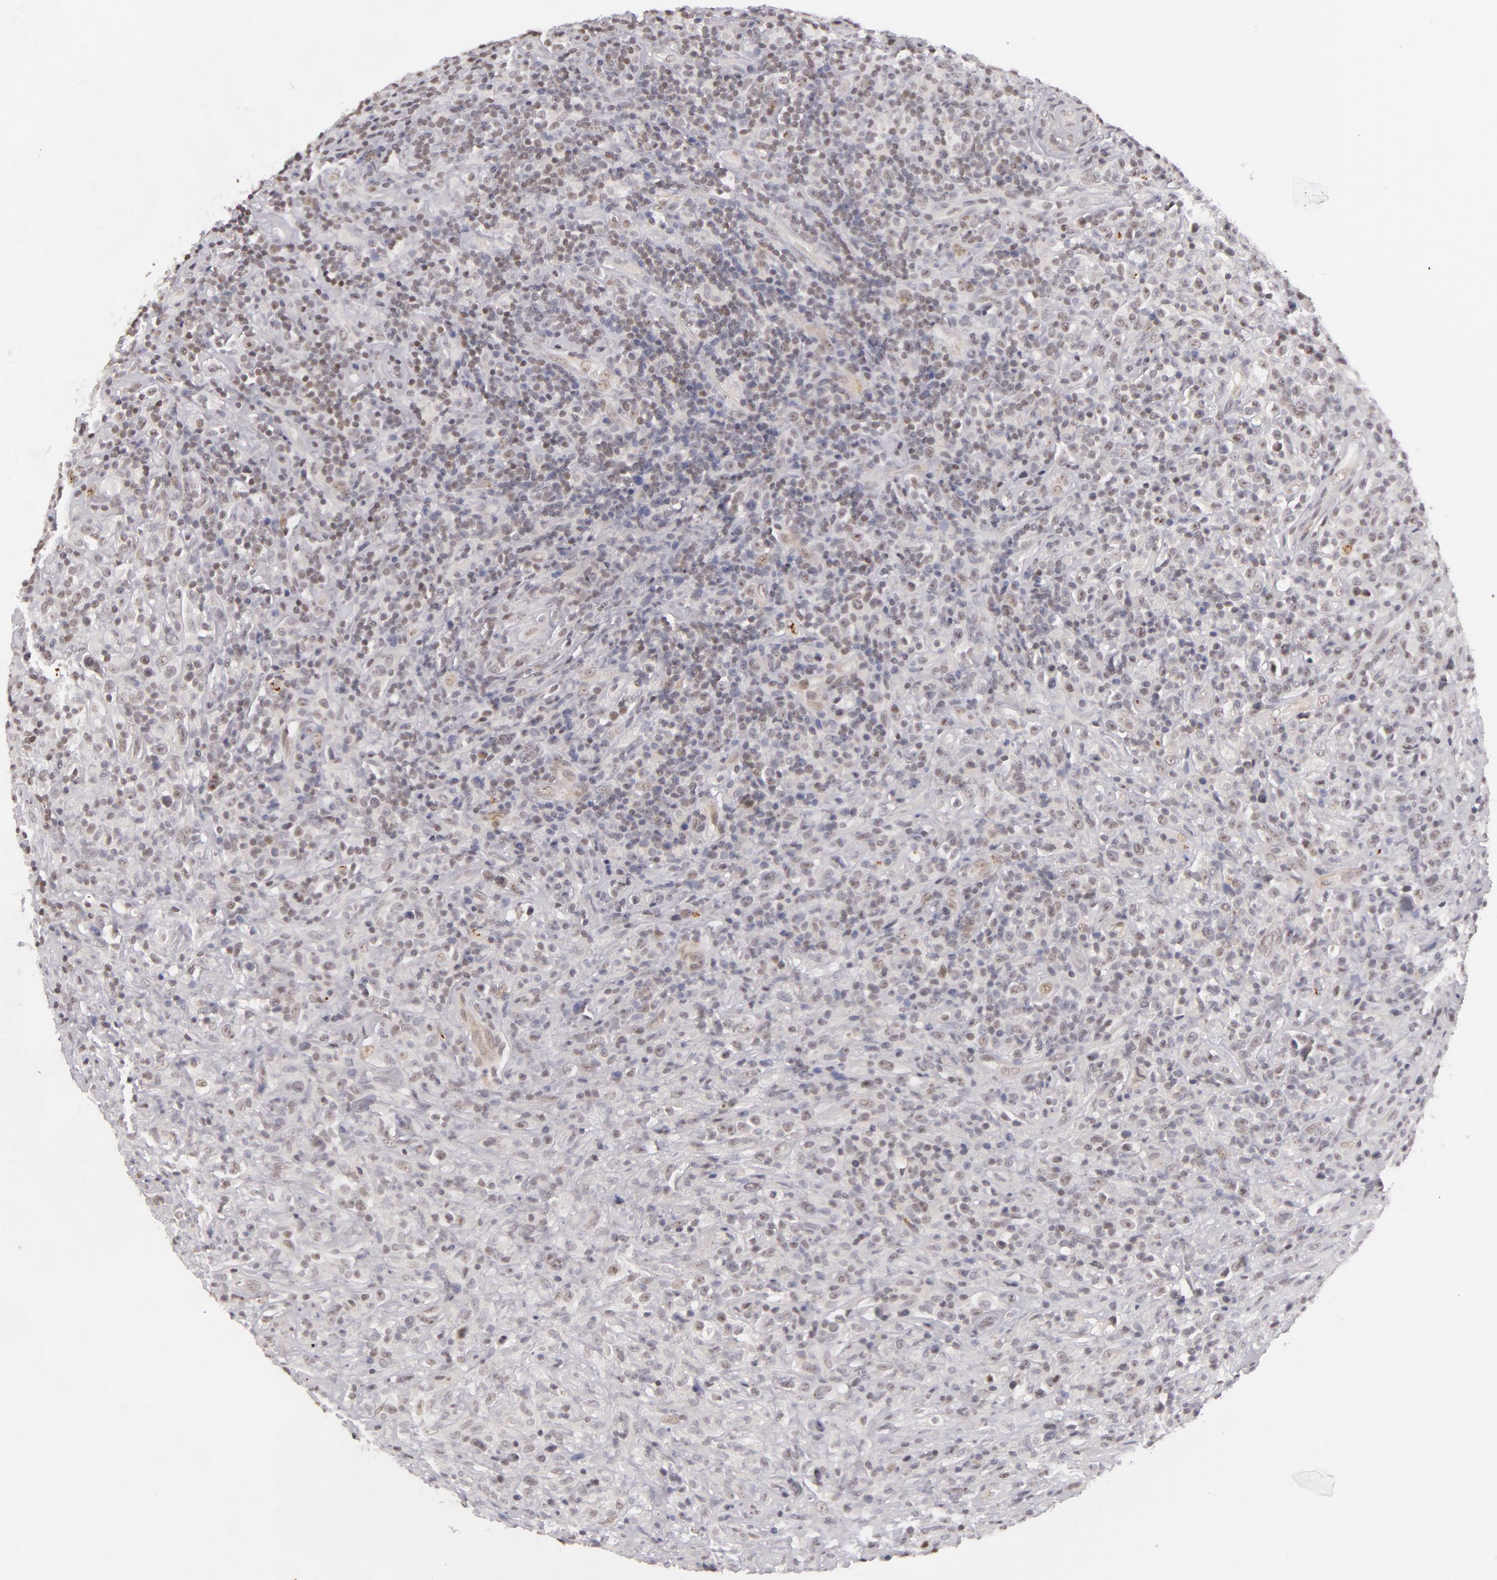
{"staining": {"intensity": "negative", "quantity": "none", "location": "none"}, "tissue": "lymphoma", "cell_type": "Tumor cells", "image_type": "cancer", "snomed": [{"axis": "morphology", "description": "Hodgkin's disease, NOS"}, {"axis": "topography", "description": "Lymph node"}], "caption": "Hodgkin's disease was stained to show a protein in brown. There is no significant expression in tumor cells. (Stains: DAB immunohistochemistry (IHC) with hematoxylin counter stain, Microscopy: brightfield microscopy at high magnification).", "gene": "RRP7A", "patient": {"sex": "male", "age": 46}}